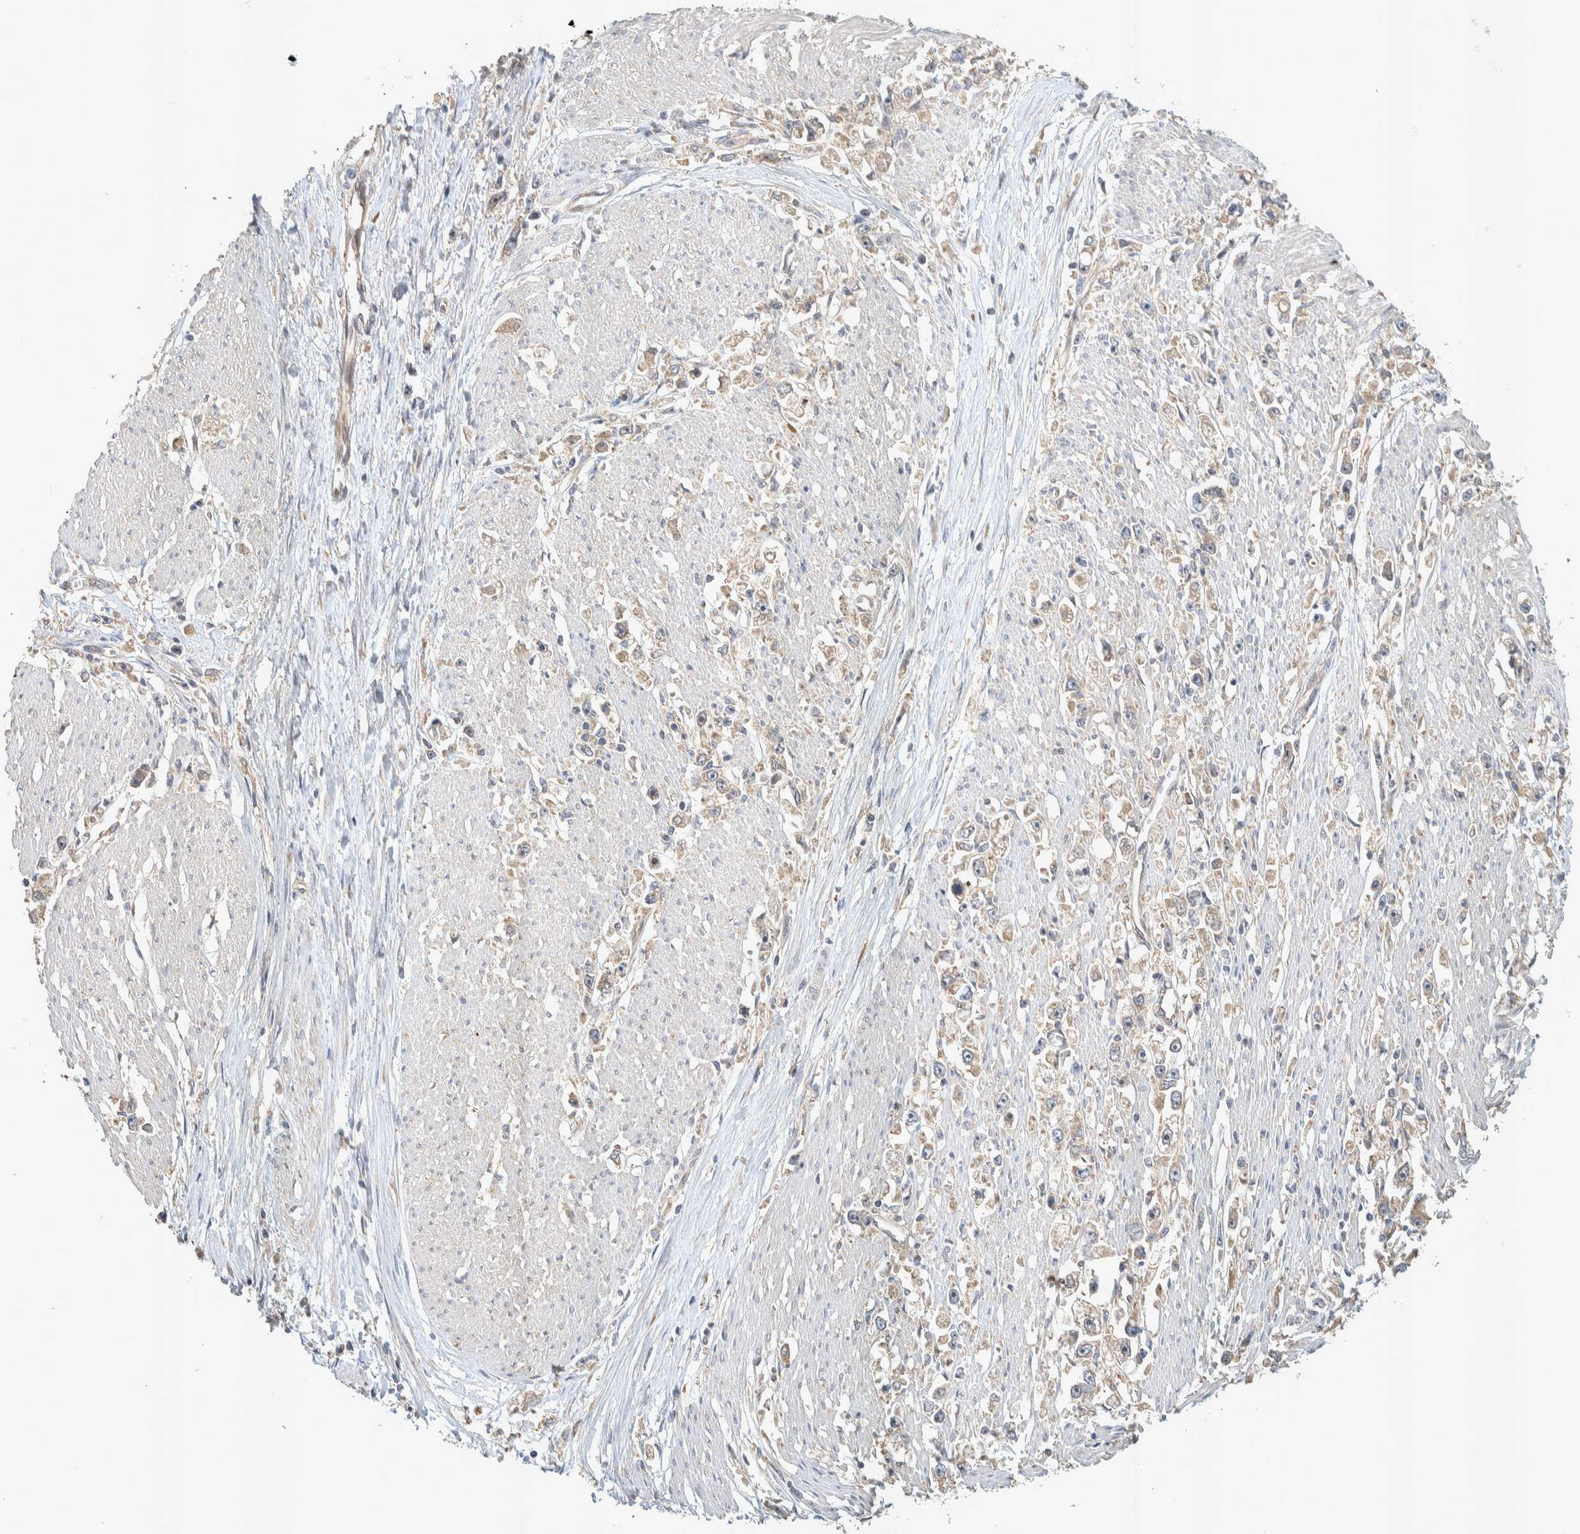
{"staining": {"intensity": "weak", "quantity": "25%-75%", "location": "cytoplasmic/membranous"}, "tissue": "stomach cancer", "cell_type": "Tumor cells", "image_type": "cancer", "snomed": [{"axis": "morphology", "description": "Adenocarcinoma, NOS"}, {"axis": "topography", "description": "Stomach"}], "caption": "Brown immunohistochemical staining in stomach cancer demonstrates weak cytoplasmic/membranous expression in approximately 25%-75% of tumor cells.", "gene": "PXK", "patient": {"sex": "female", "age": 59}}